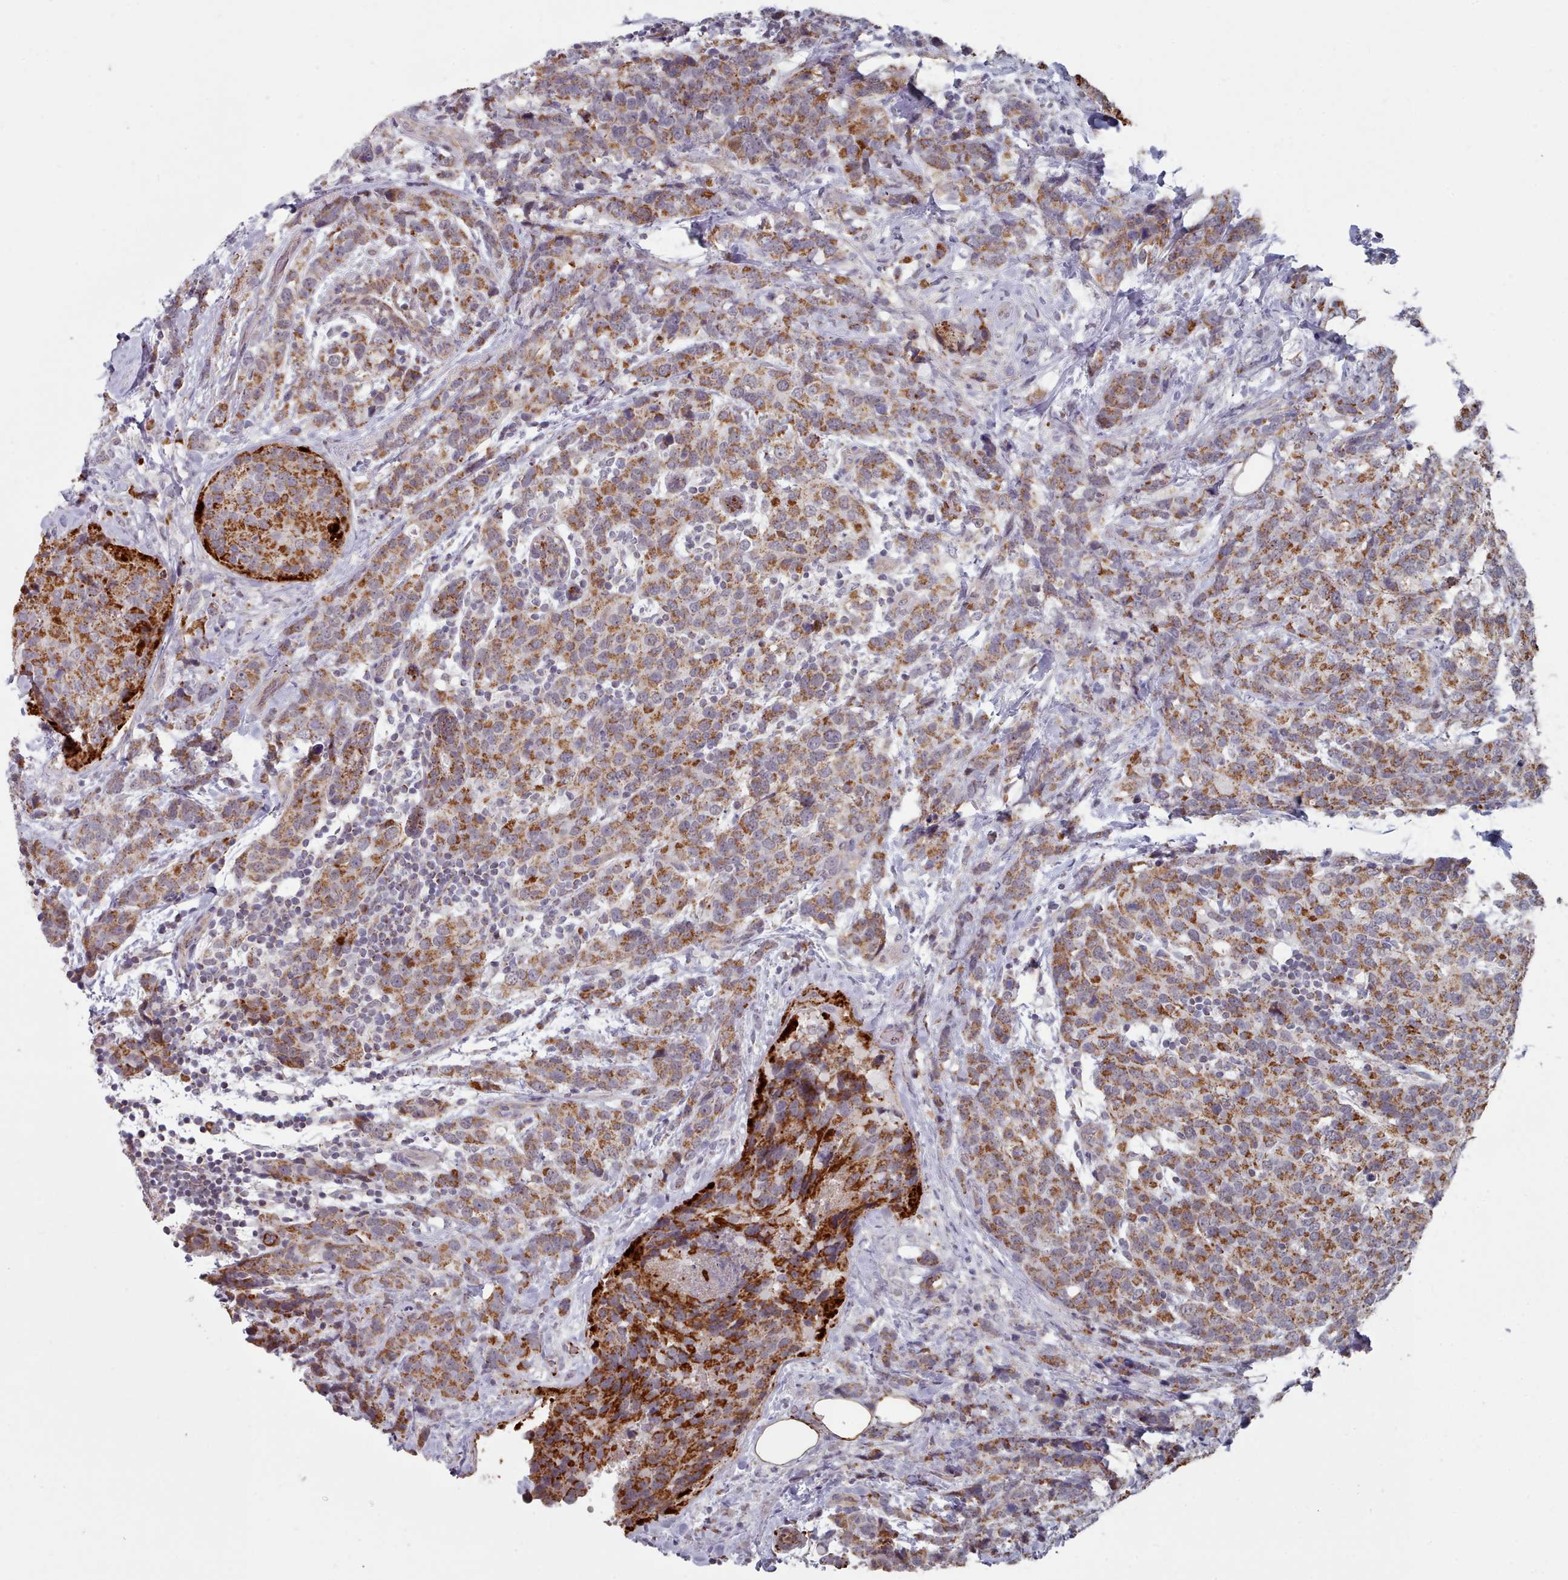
{"staining": {"intensity": "moderate", "quantity": ">75%", "location": "cytoplasmic/membranous"}, "tissue": "breast cancer", "cell_type": "Tumor cells", "image_type": "cancer", "snomed": [{"axis": "morphology", "description": "Lobular carcinoma"}, {"axis": "topography", "description": "Breast"}], "caption": "Immunohistochemistry (IHC) image of neoplastic tissue: human lobular carcinoma (breast) stained using IHC demonstrates medium levels of moderate protein expression localized specifically in the cytoplasmic/membranous of tumor cells, appearing as a cytoplasmic/membranous brown color.", "gene": "TRARG1", "patient": {"sex": "female", "age": 59}}